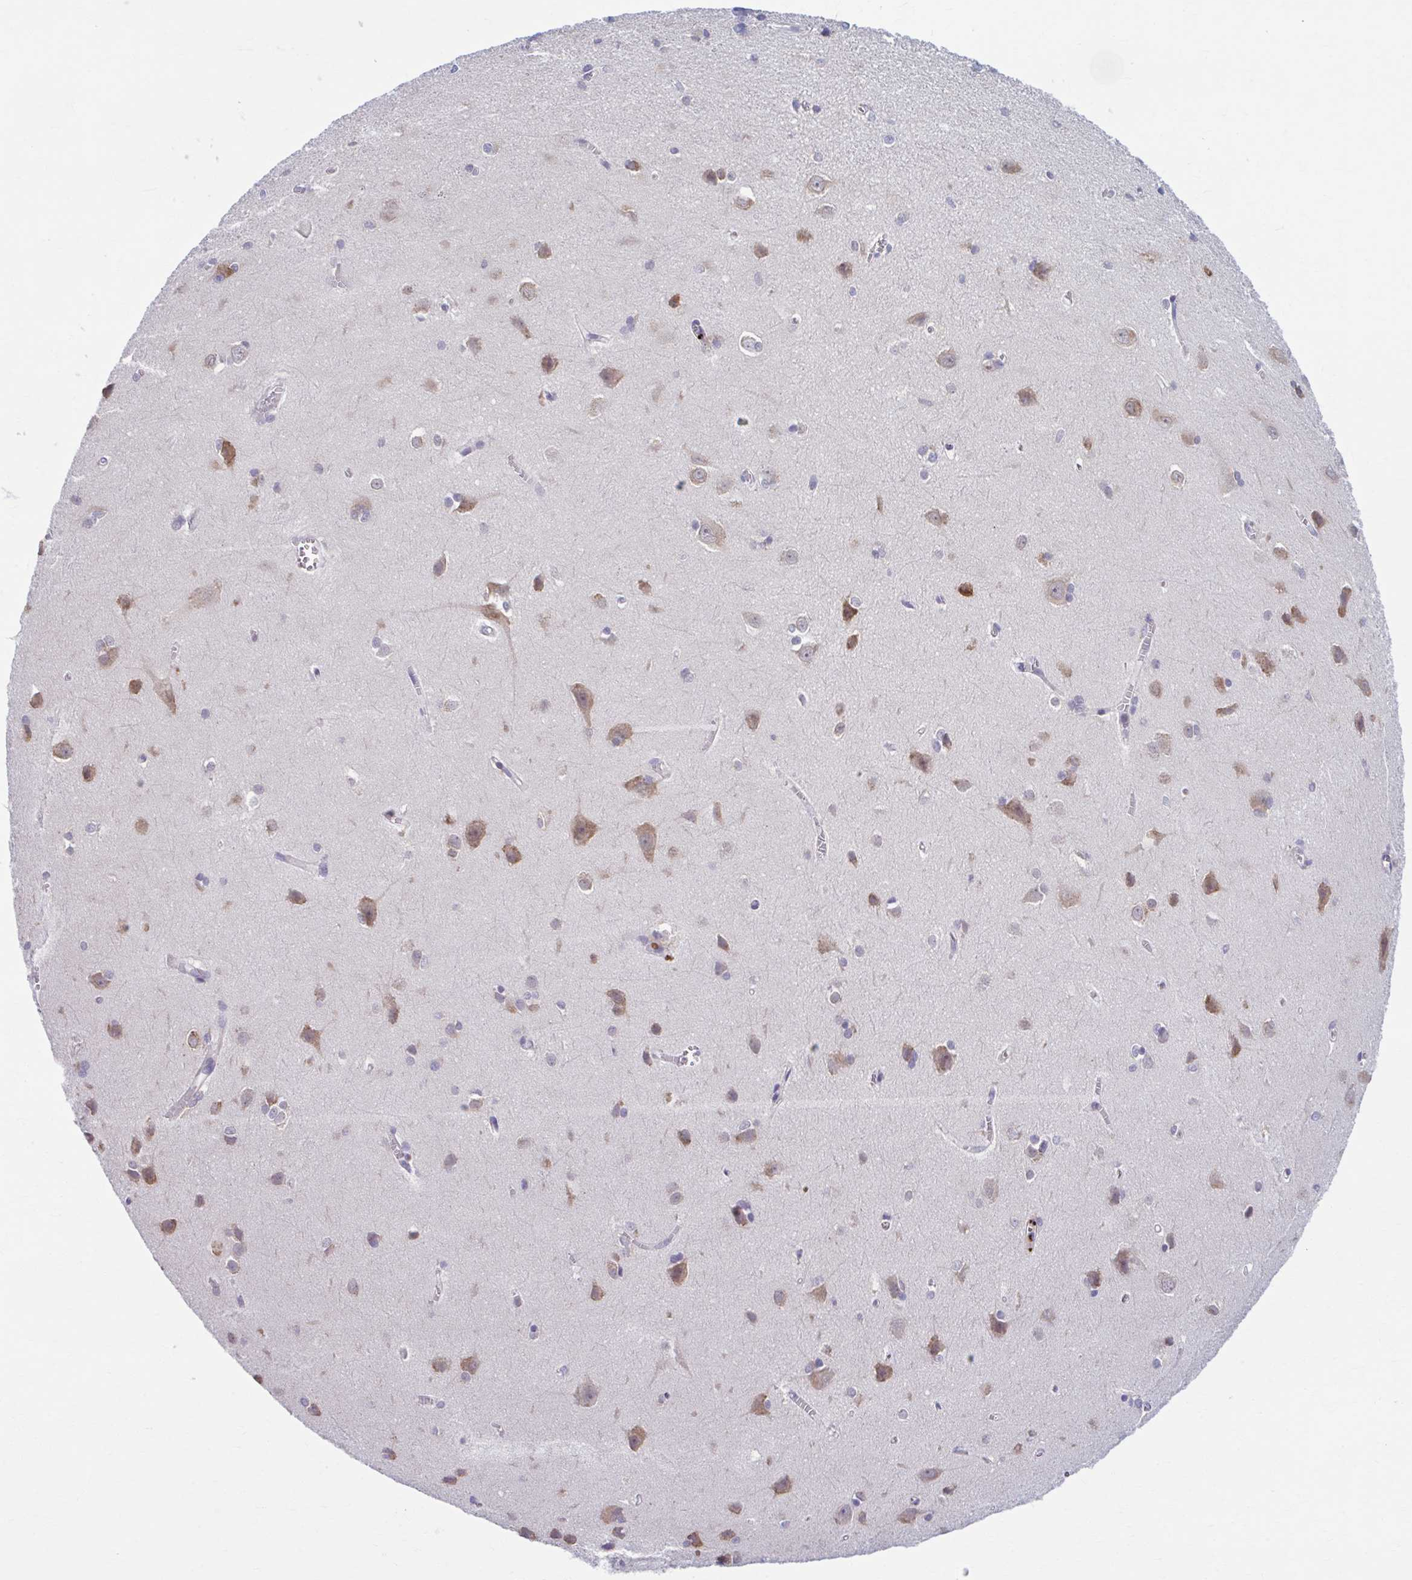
{"staining": {"intensity": "negative", "quantity": "none", "location": "none"}, "tissue": "cerebral cortex", "cell_type": "Endothelial cells", "image_type": "normal", "snomed": [{"axis": "morphology", "description": "Normal tissue, NOS"}, {"axis": "topography", "description": "Cerebral cortex"}], "caption": "An immunohistochemistry (IHC) photomicrograph of unremarkable cerebral cortex is shown. There is no staining in endothelial cells of cerebral cortex. Nuclei are stained in blue.", "gene": "ADAT3", "patient": {"sex": "male", "age": 37}}